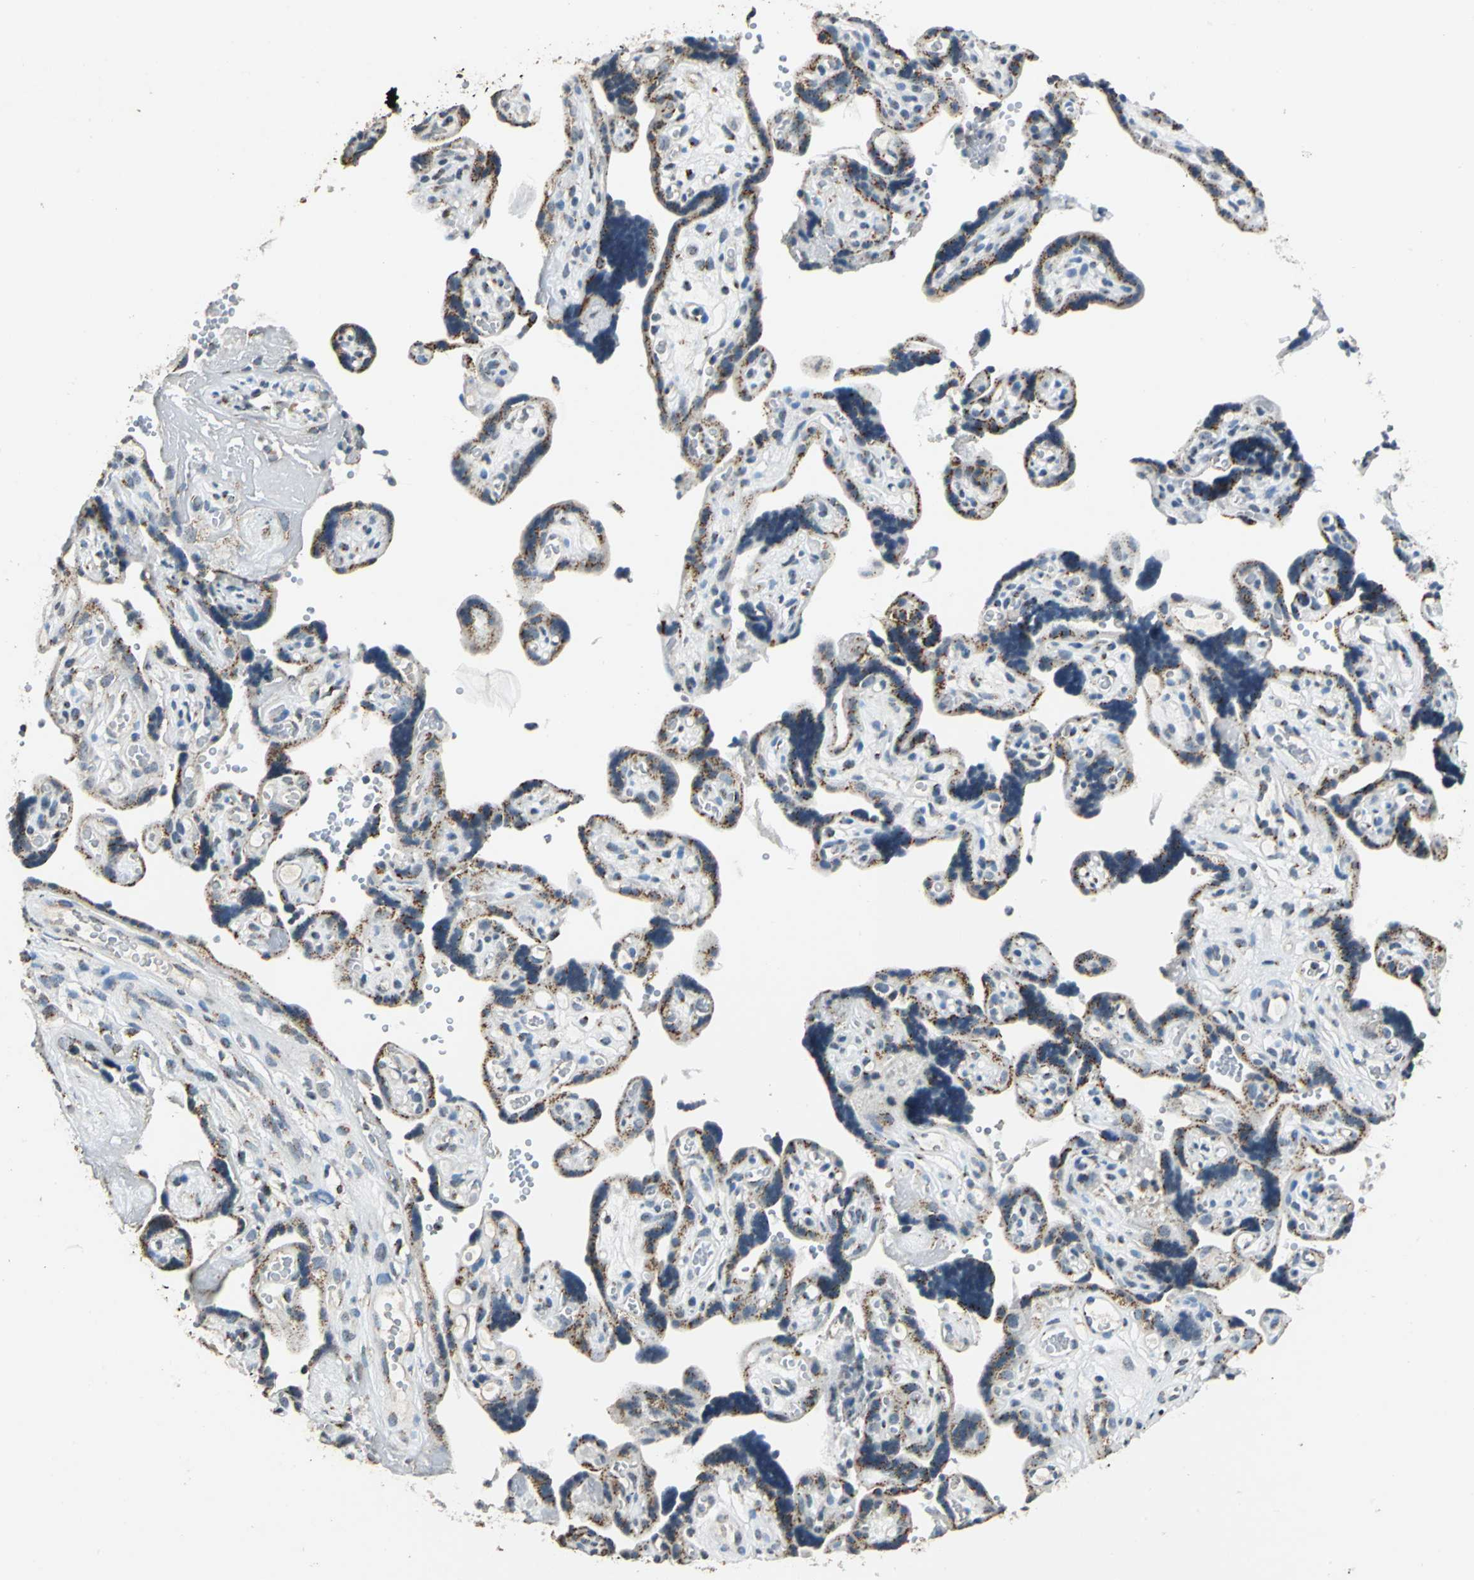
{"staining": {"intensity": "moderate", "quantity": "25%-75%", "location": "cytoplasmic/membranous"}, "tissue": "placenta", "cell_type": "Decidual cells", "image_type": "normal", "snomed": [{"axis": "morphology", "description": "Normal tissue, NOS"}, {"axis": "topography", "description": "Placenta"}], "caption": "The image shows immunohistochemical staining of unremarkable placenta. There is moderate cytoplasmic/membranous positivity is identified in about 25%-75% of decidual cells.", "gene": "TMEM115", "patient": {"sex": "female", "age": 30}}